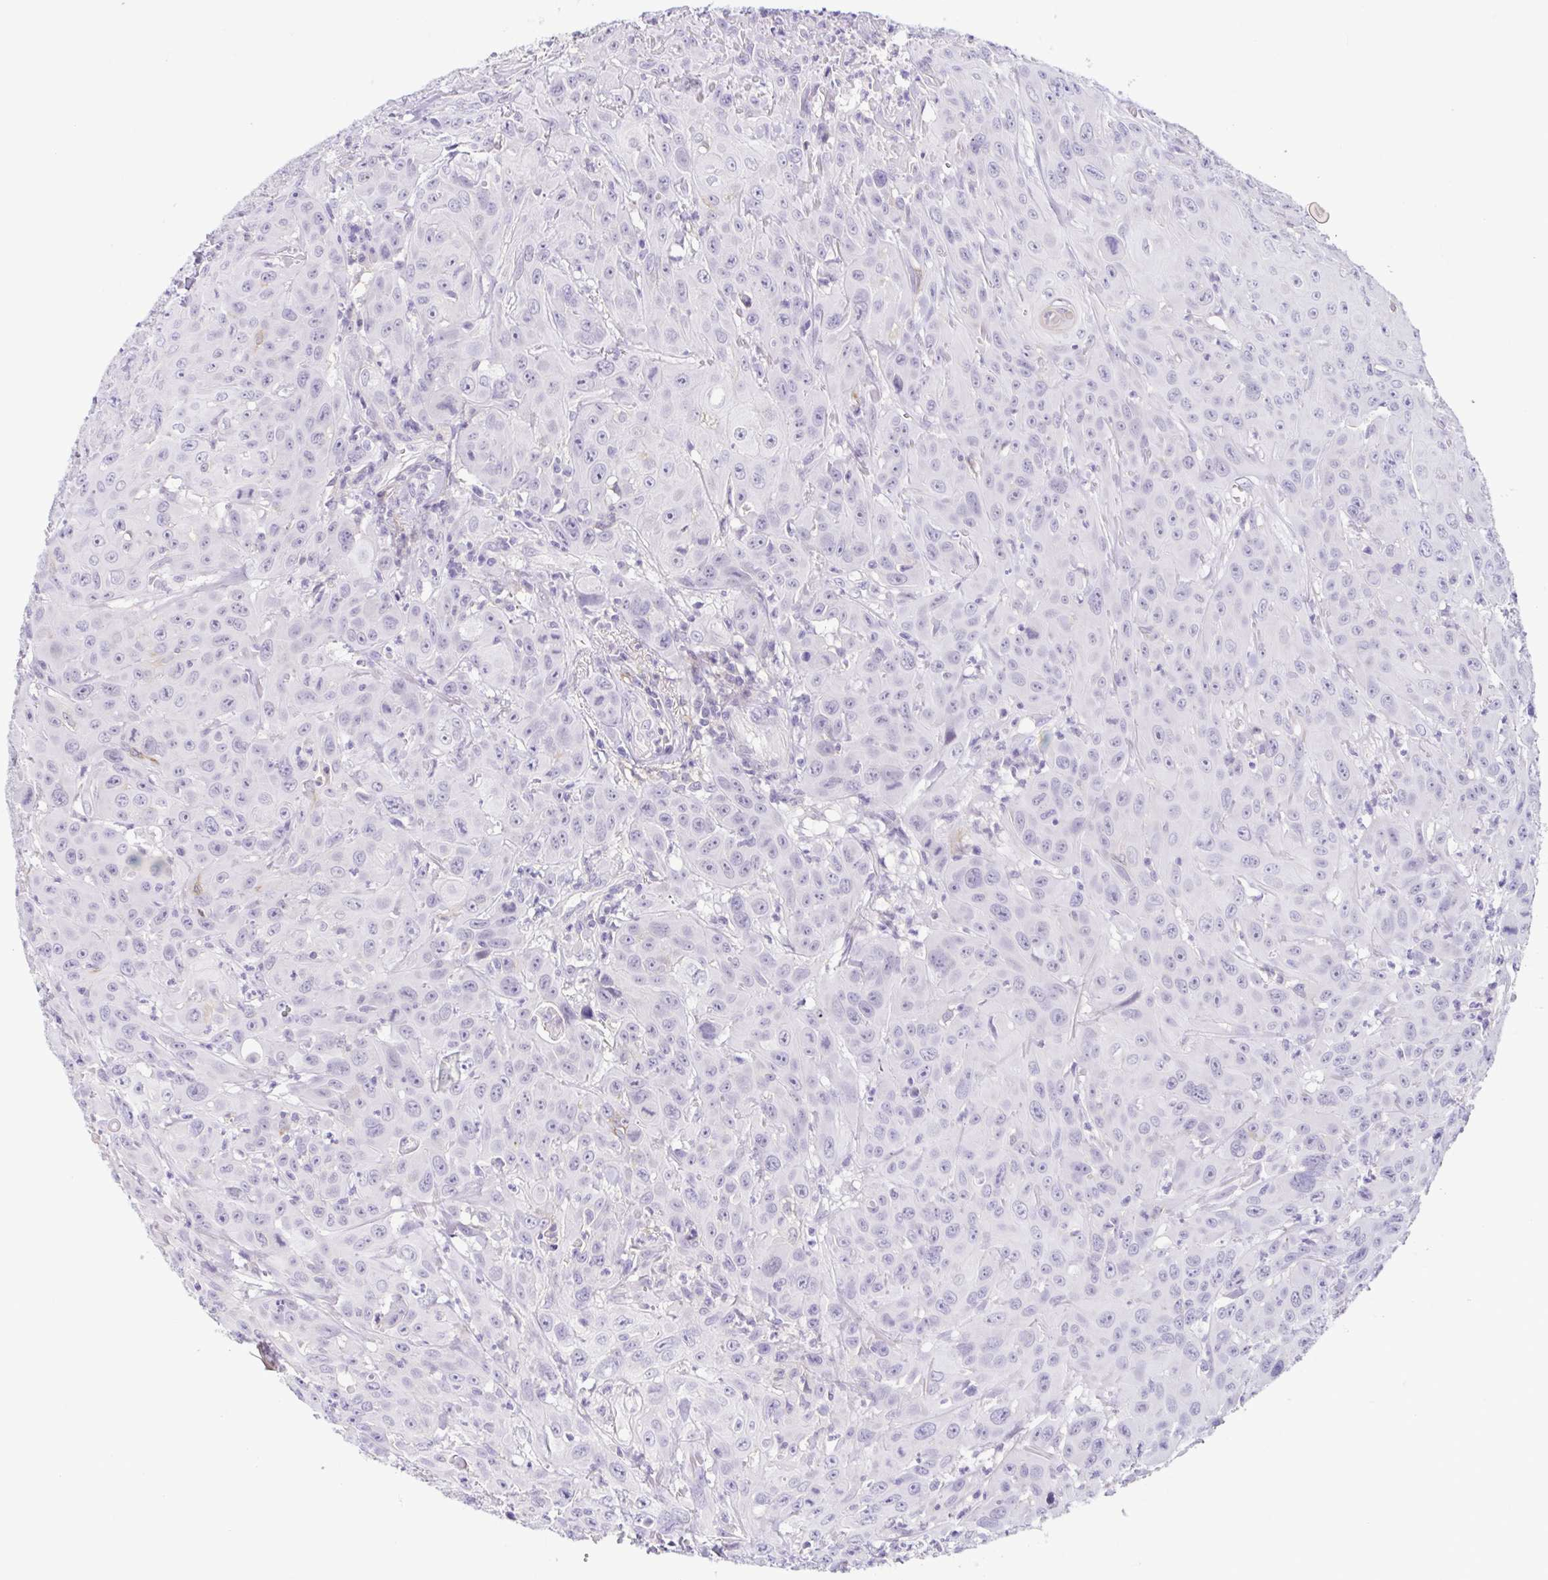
{"staining": {"intensity": "negative", "quantity": "none", "location": "none"}, "tissue": "head and neck cancer", "cell_type": "Tumor cells", "image_type": "cancer", "snomed": [{"axis": "morphology", "description": "Squamous cell carcinoma, NOS"}, {"axis": "topography", "description": "Skin"}, {"axis": "topography", "description": "Head-Neck"}], "caption": "This is a image of immunohistochemistry (IHC) staining of head and neck cancer (squamous cell carcinoma), which shows no positivity in tumor cells.", "gene": "TERT", "patient": {"sex": "male", "age": 80}}